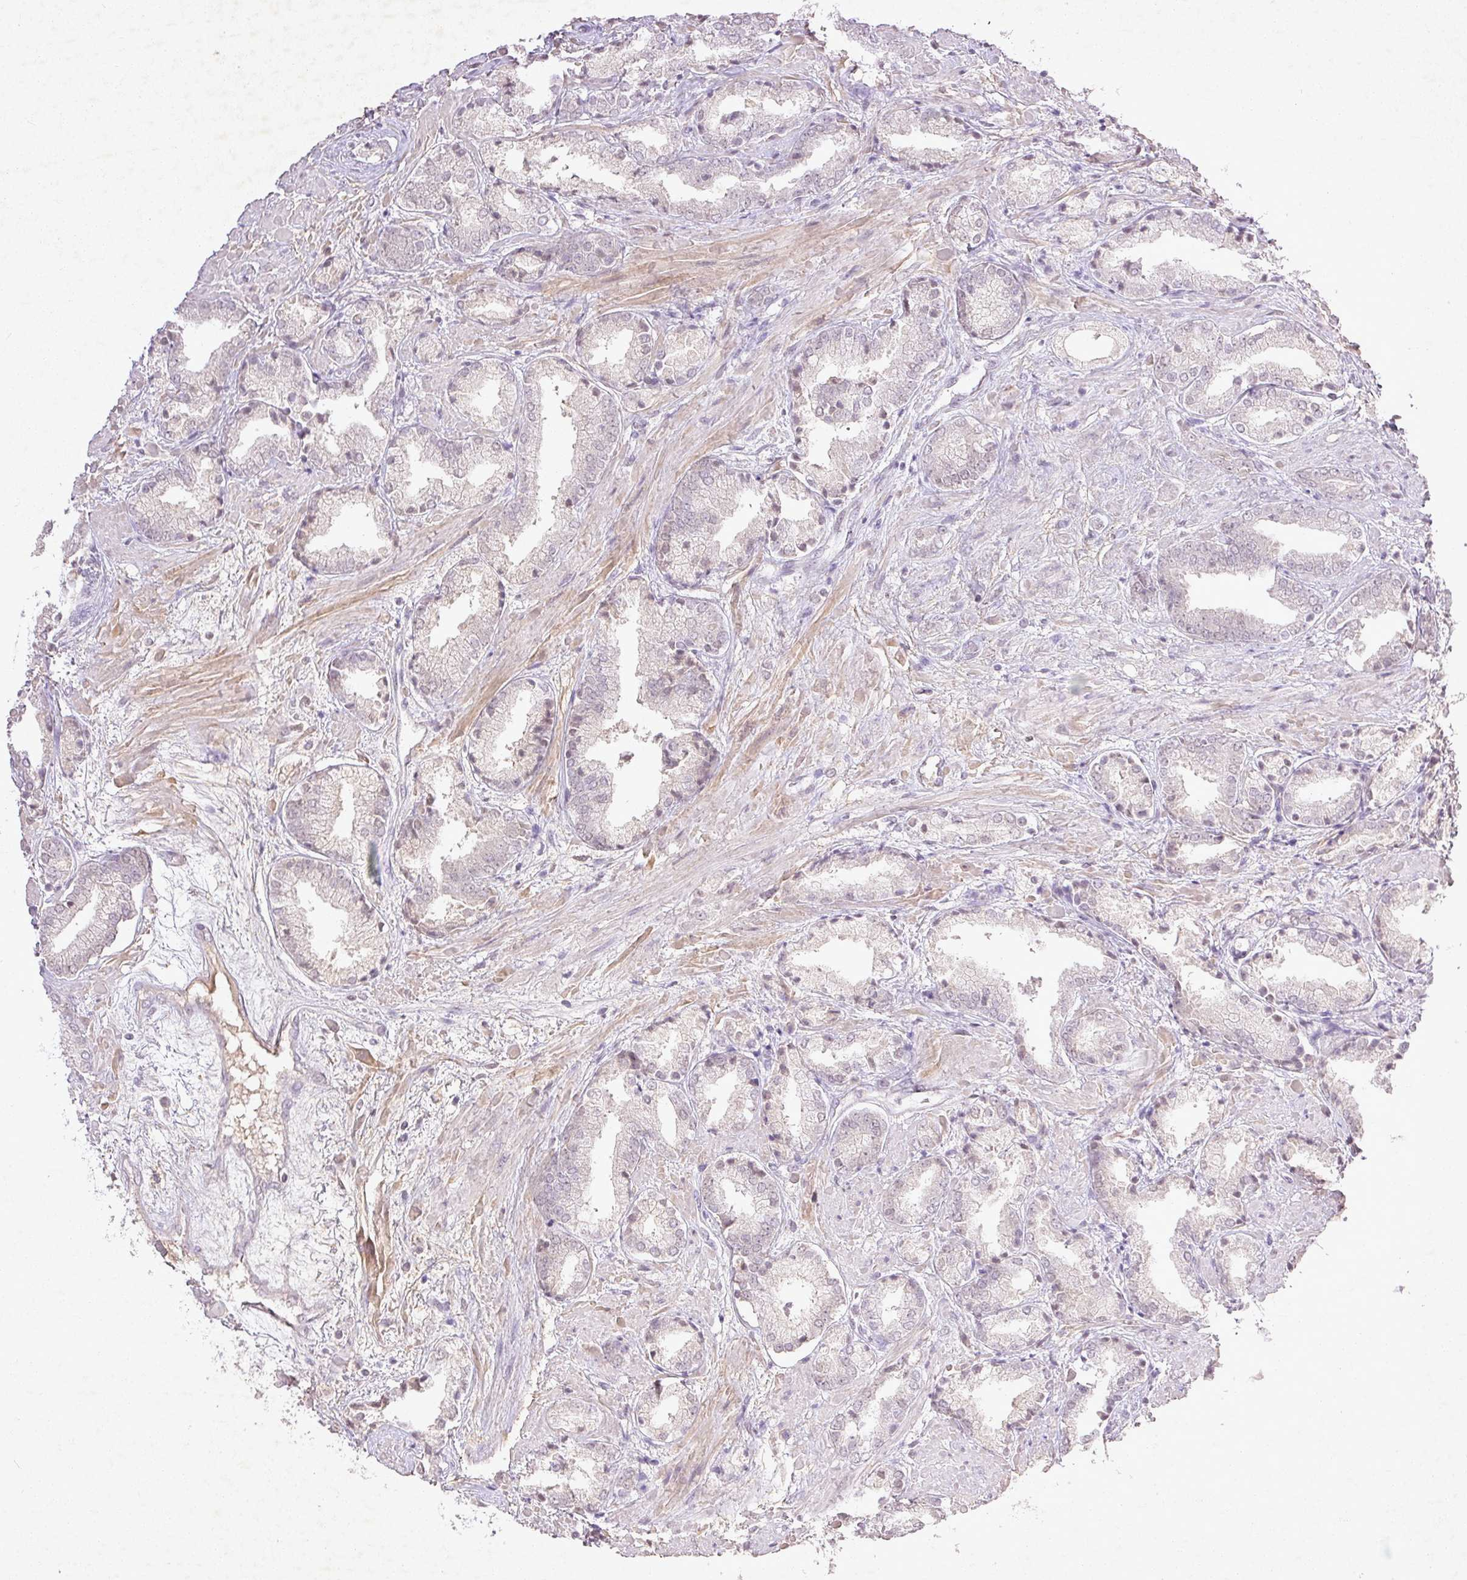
{"staining": {"intensity": "negative", "quantity": "none", "location": "none"}, "tissue": "prostate cancer", "cell_type": "Tumor cells", "image_type": "cancer", "snomed": [{"axis": "morphology", "description": "Adenocarcinoma, High grade"}, {"axis": "topography", "description": "Prostate"}], "caption": "The photomicrograph reveals no staining of tumor cells in prostate cancer (high-grade adenocarcinoma). Brightfield microscopy of immunohistochemistry stained with DAB (brown) and hematoxylin (blue), captured at high magnification.", "gene": "FAM168B", "patient": {"sex": "male", "age": 56}}